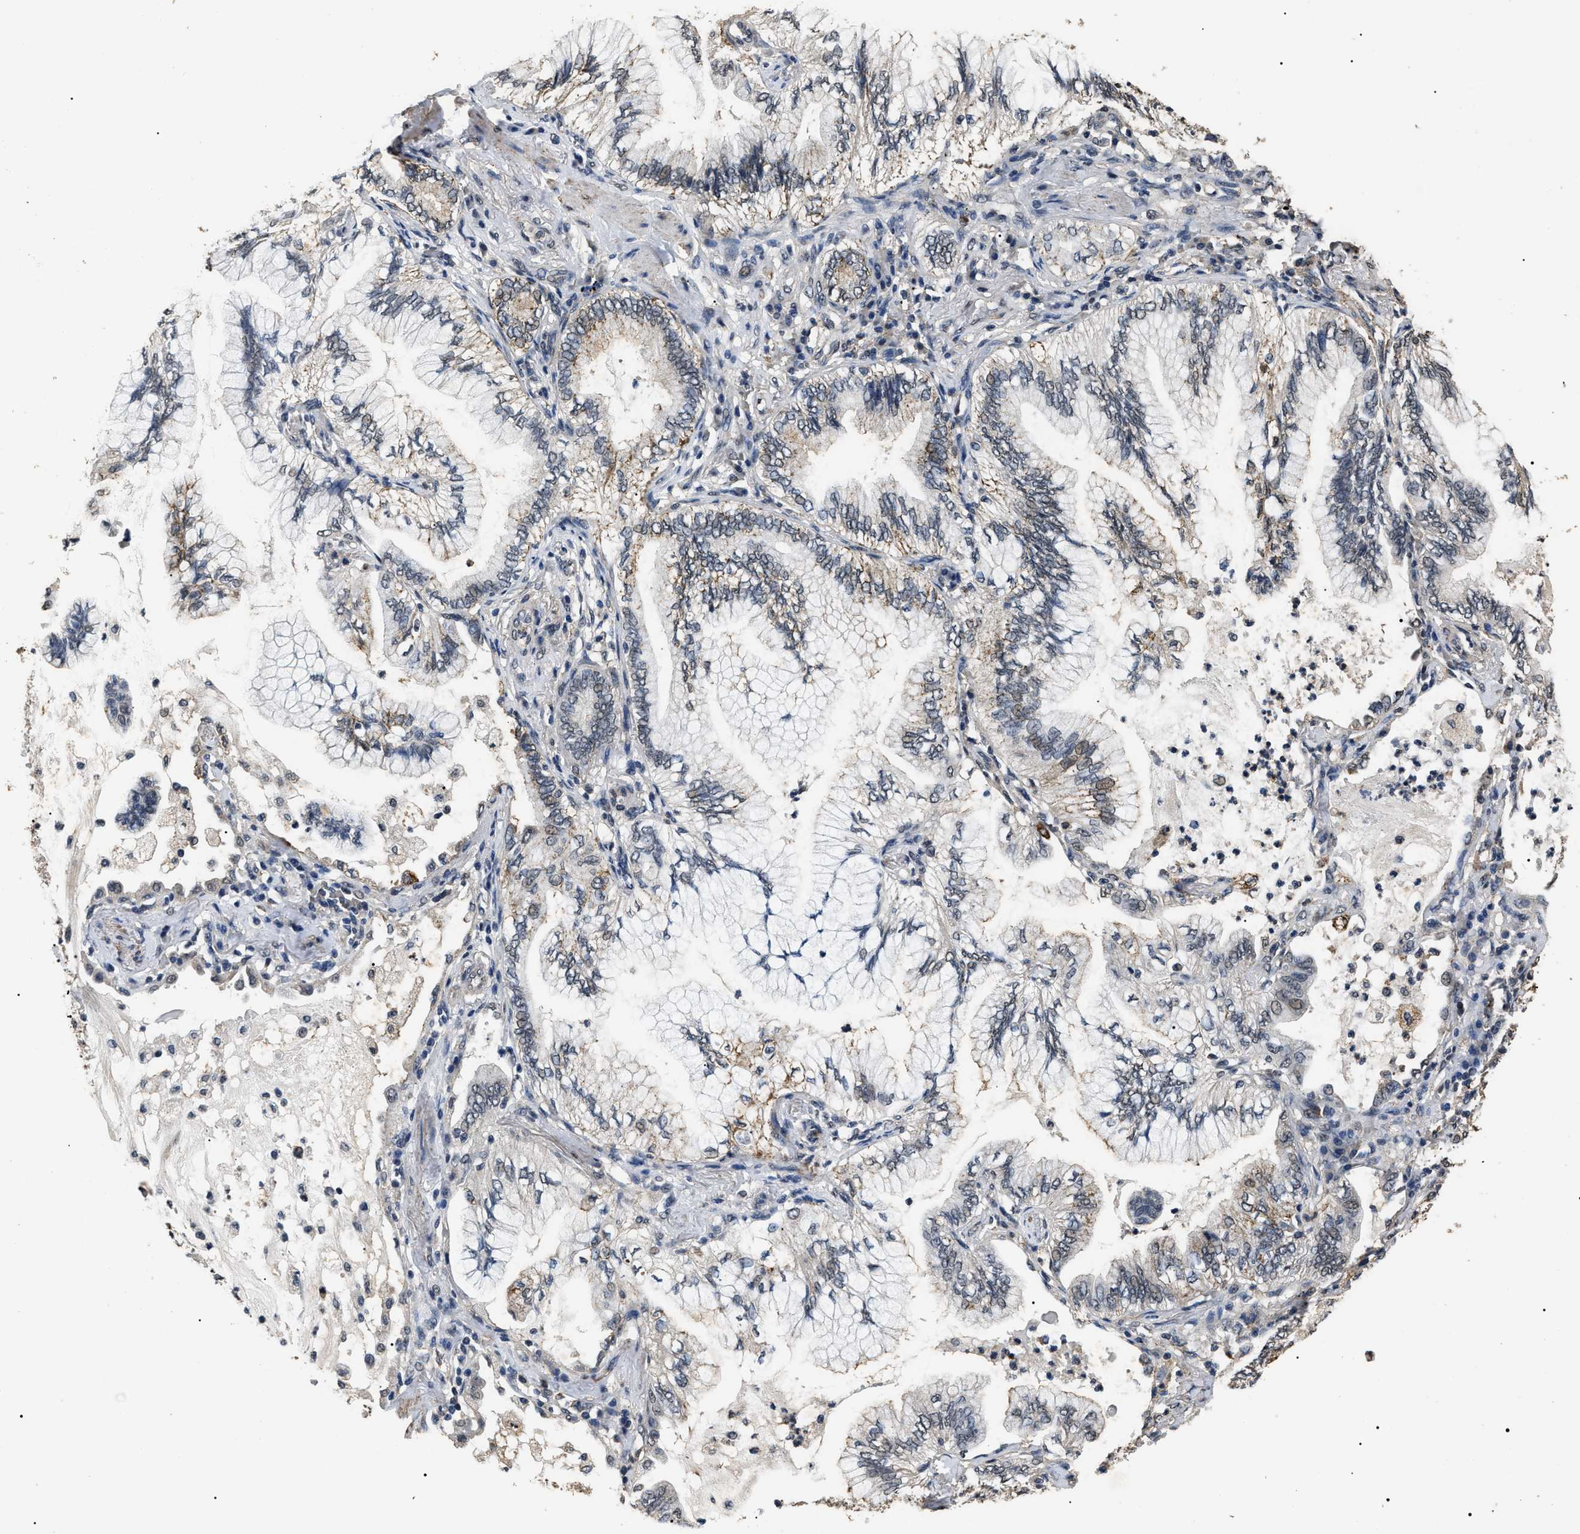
{"staining": {"intensity": "weak", "quantity": "<25%", "location": "nuclear"}, "tissue": "lung cancer", "cell_type": "Tumor cells", "image_type": "cancer", "snomed": [{"axis": "morphology", "description": "Normal tissue, NOS"}, {"axis": "morphology", "description": "Adenocarcinoma, NOS"}, {"axis": "topography", "description": "Bronchus"}, {"axis": "topography", "description": "Lung"}], "caption": "DAB immunohistochemical staining of human lung adenocarcinoma demonstrates no significant staining in tumor cells.", "gene": "ANP32E", "patient": {"sex": "female", "age": 70}}